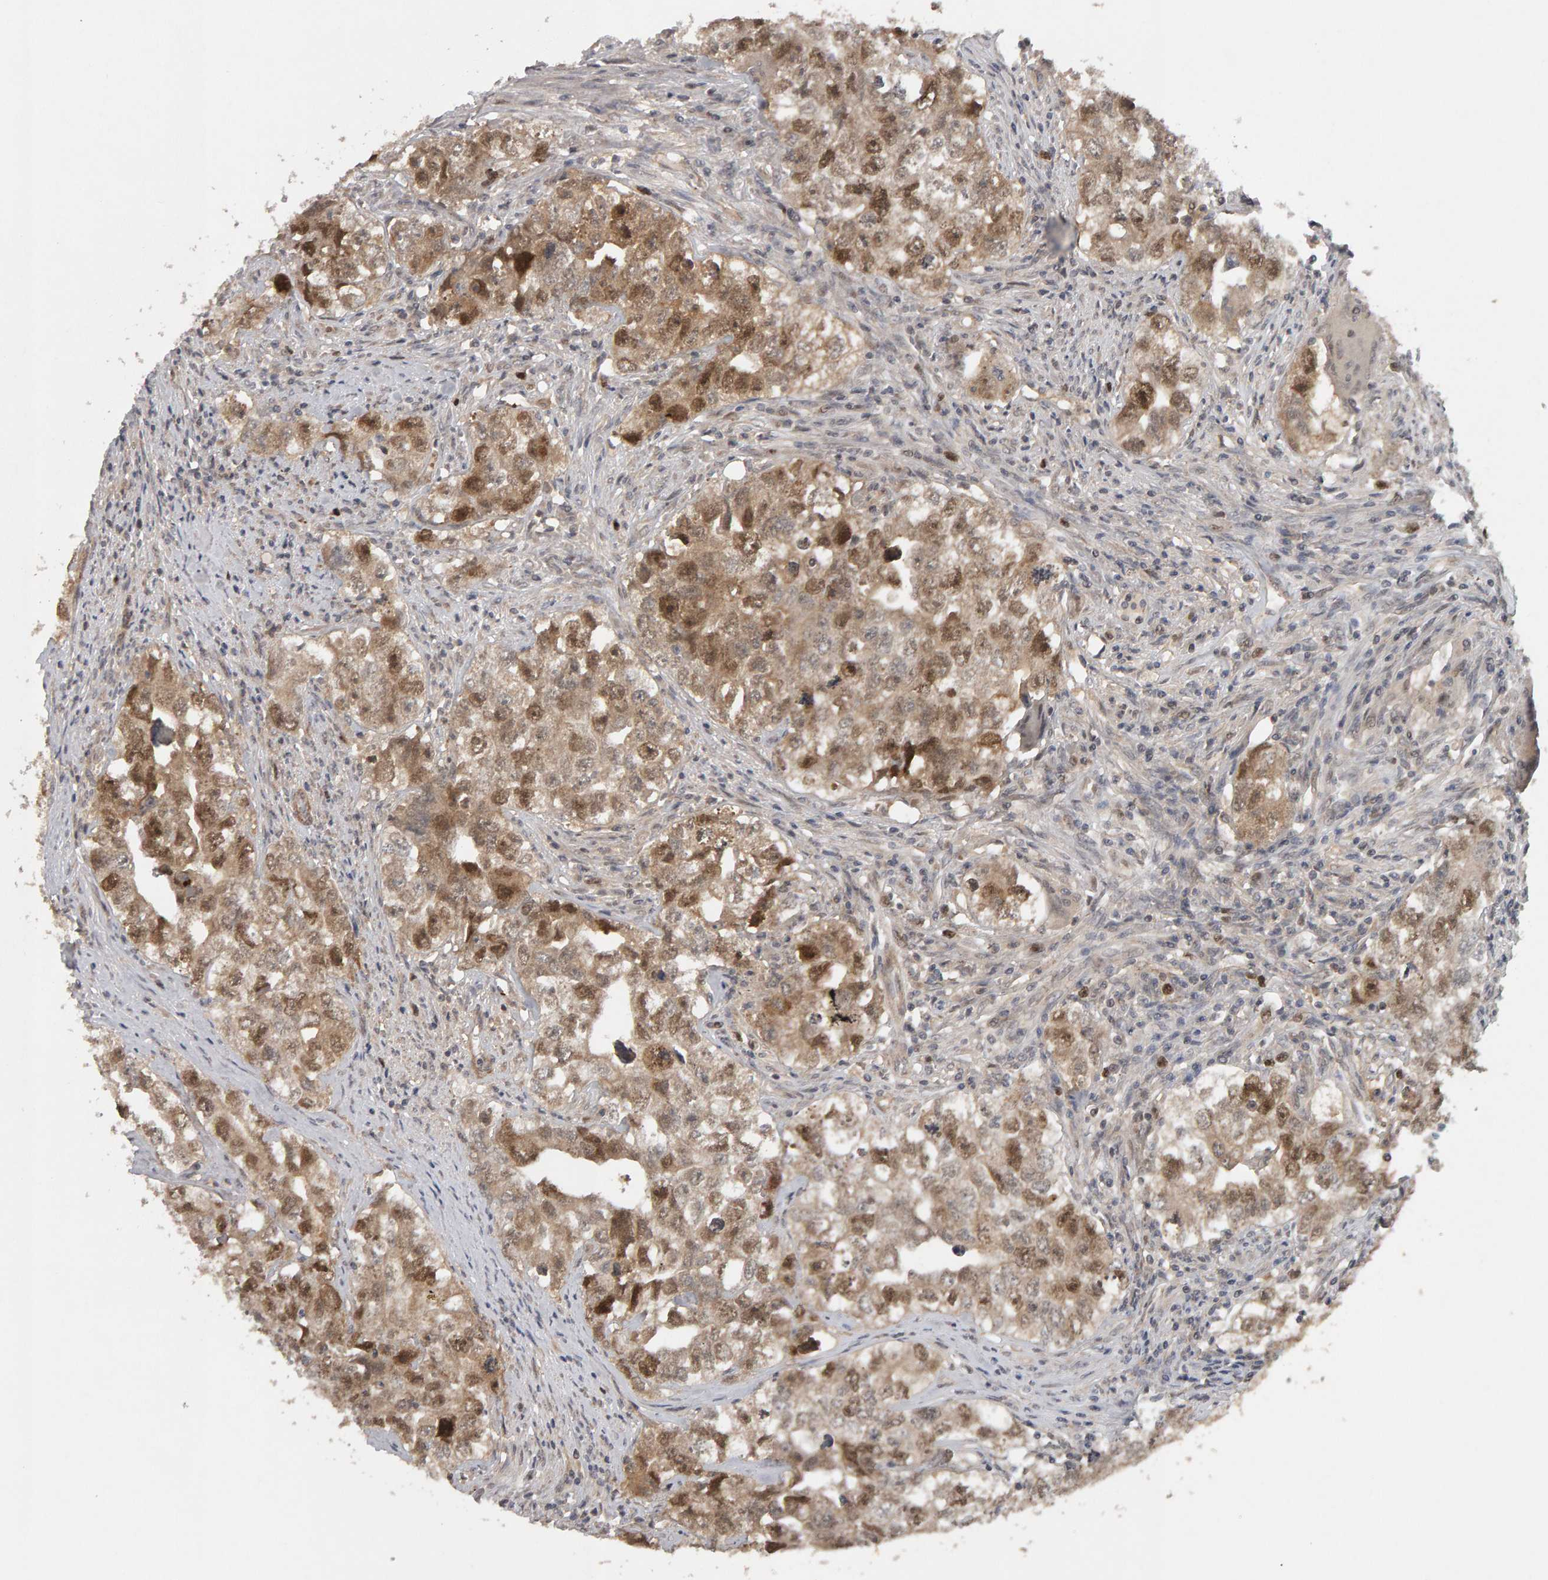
{"staining": {"intensity": "moderate", "quantity": ">75%", "location": "cytoplasmic/membranous,nuclear"}, "tissue": "testis cancer", "cell_type": "Tumor cells", "image_type": "cancer", "snomed": [{"axis": "morphology", "description": "Seminoma, NOS"}, {"axis": "morphology", "description": "Carcinoma, Embryonal, NOS"}, {"axis": "topography", "description": "Testis"}], "caption": "Immunohistochemical staining of testis cancer (seminoma) exhibits medium levels of moderate cytoplasmic/membranous and nuclear staining in about >75% of tumor cells.", "gene": "CDCA5", "patient": {"sex": "male", "age": 43}}